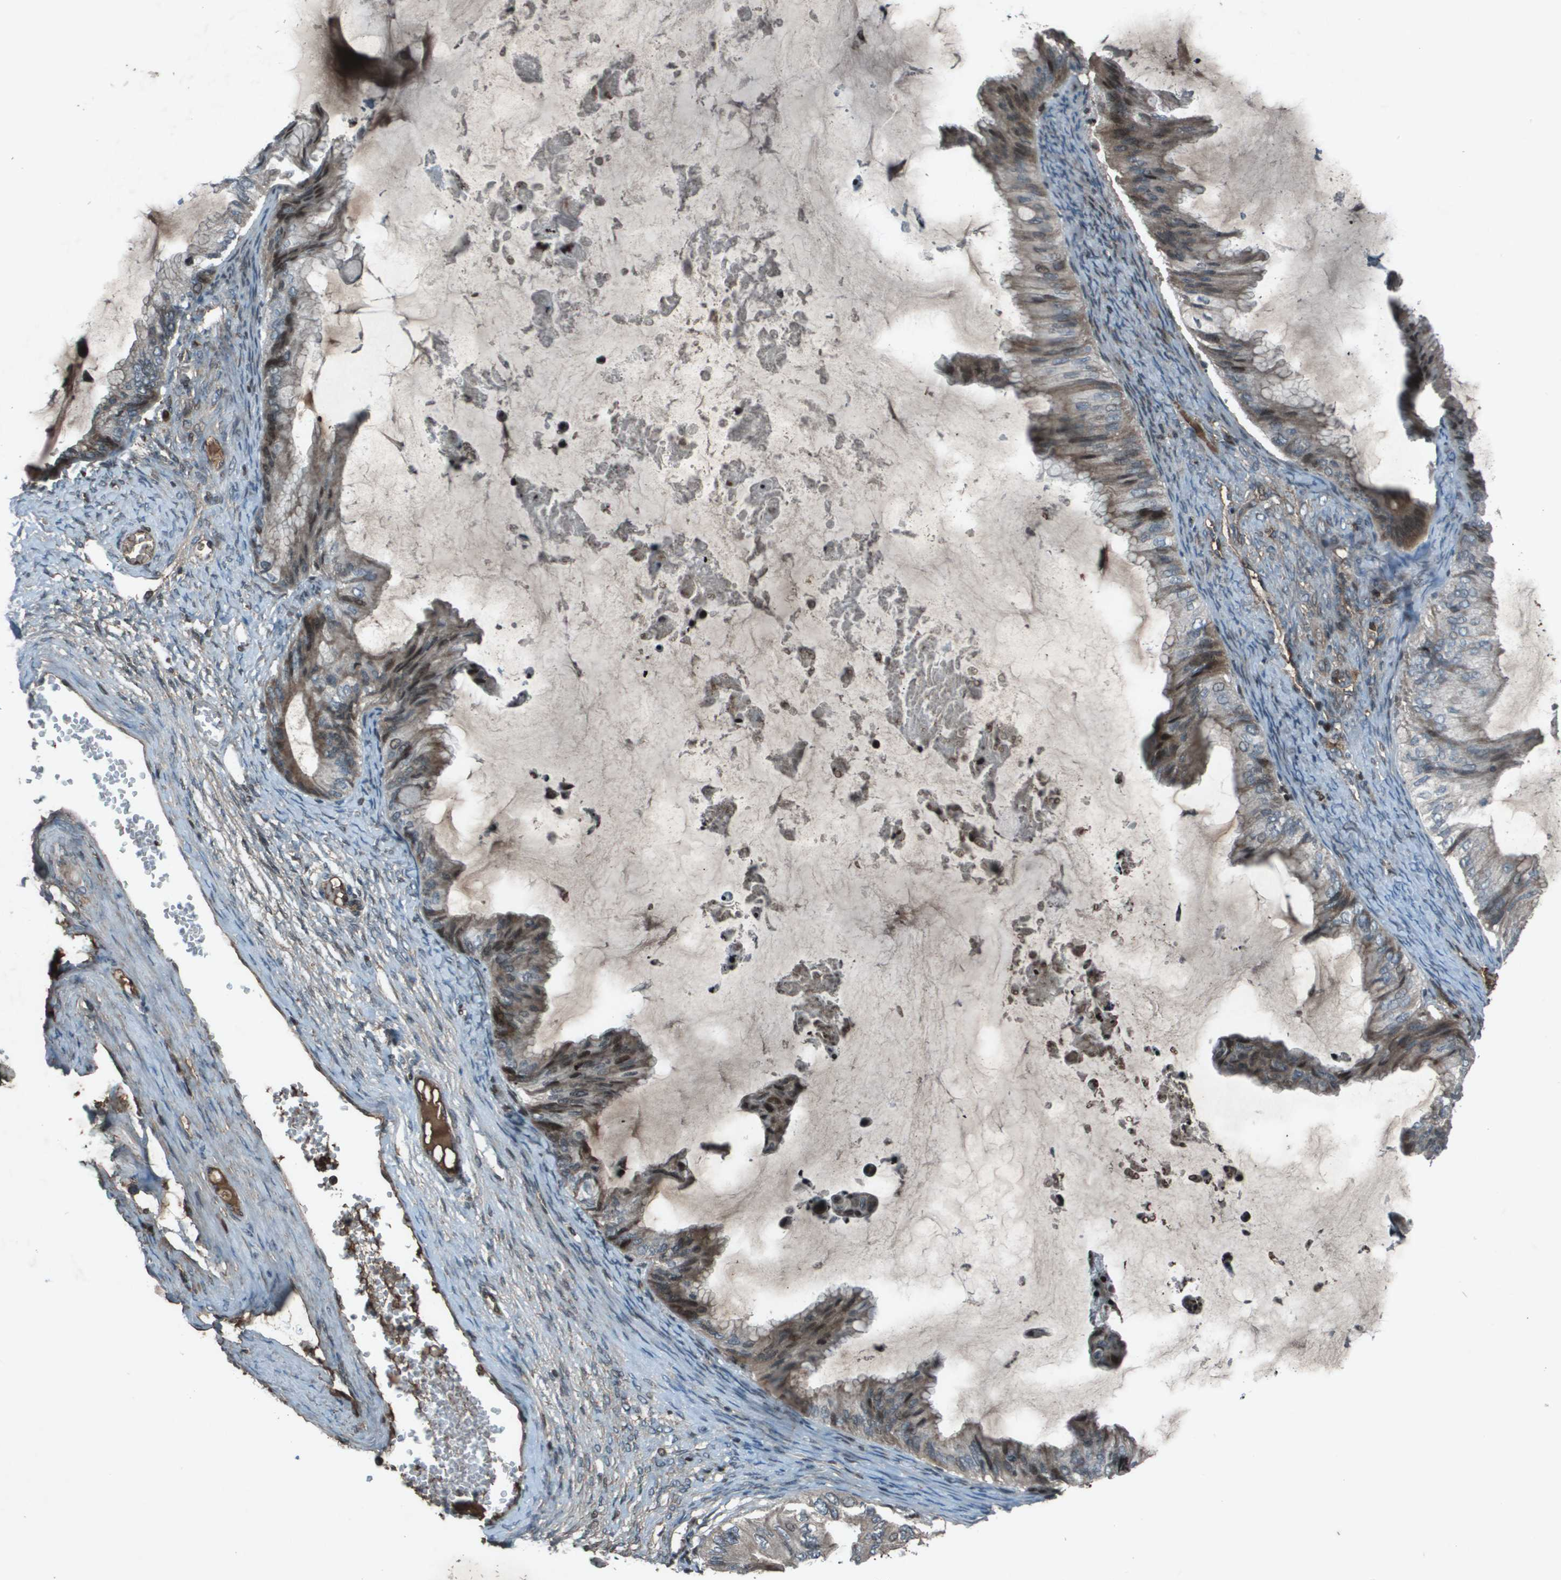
{"staining": {"intensity": "weak", "quantity": "25%-75%", "location": "cytoplasmic/membranous"}, "tissue": "ovarian cancer", "cell_type": "Tumor cells", "image_type": "cancer", "snomed": [{"axis": "morphology", "description": "Cystadenocarcinoma, mucinous, NOS"}, {"axis": "topography", "description": "Ovary"}], "caption": "A photomicrograph of human ovarian mucinous cystadenocarcinoma stained for a protein reveals weak cytoplasmic/membranous brown staining in tumor cells.", "gene": "CXCL12", "patient": {"sex": "female", "age": 61}}